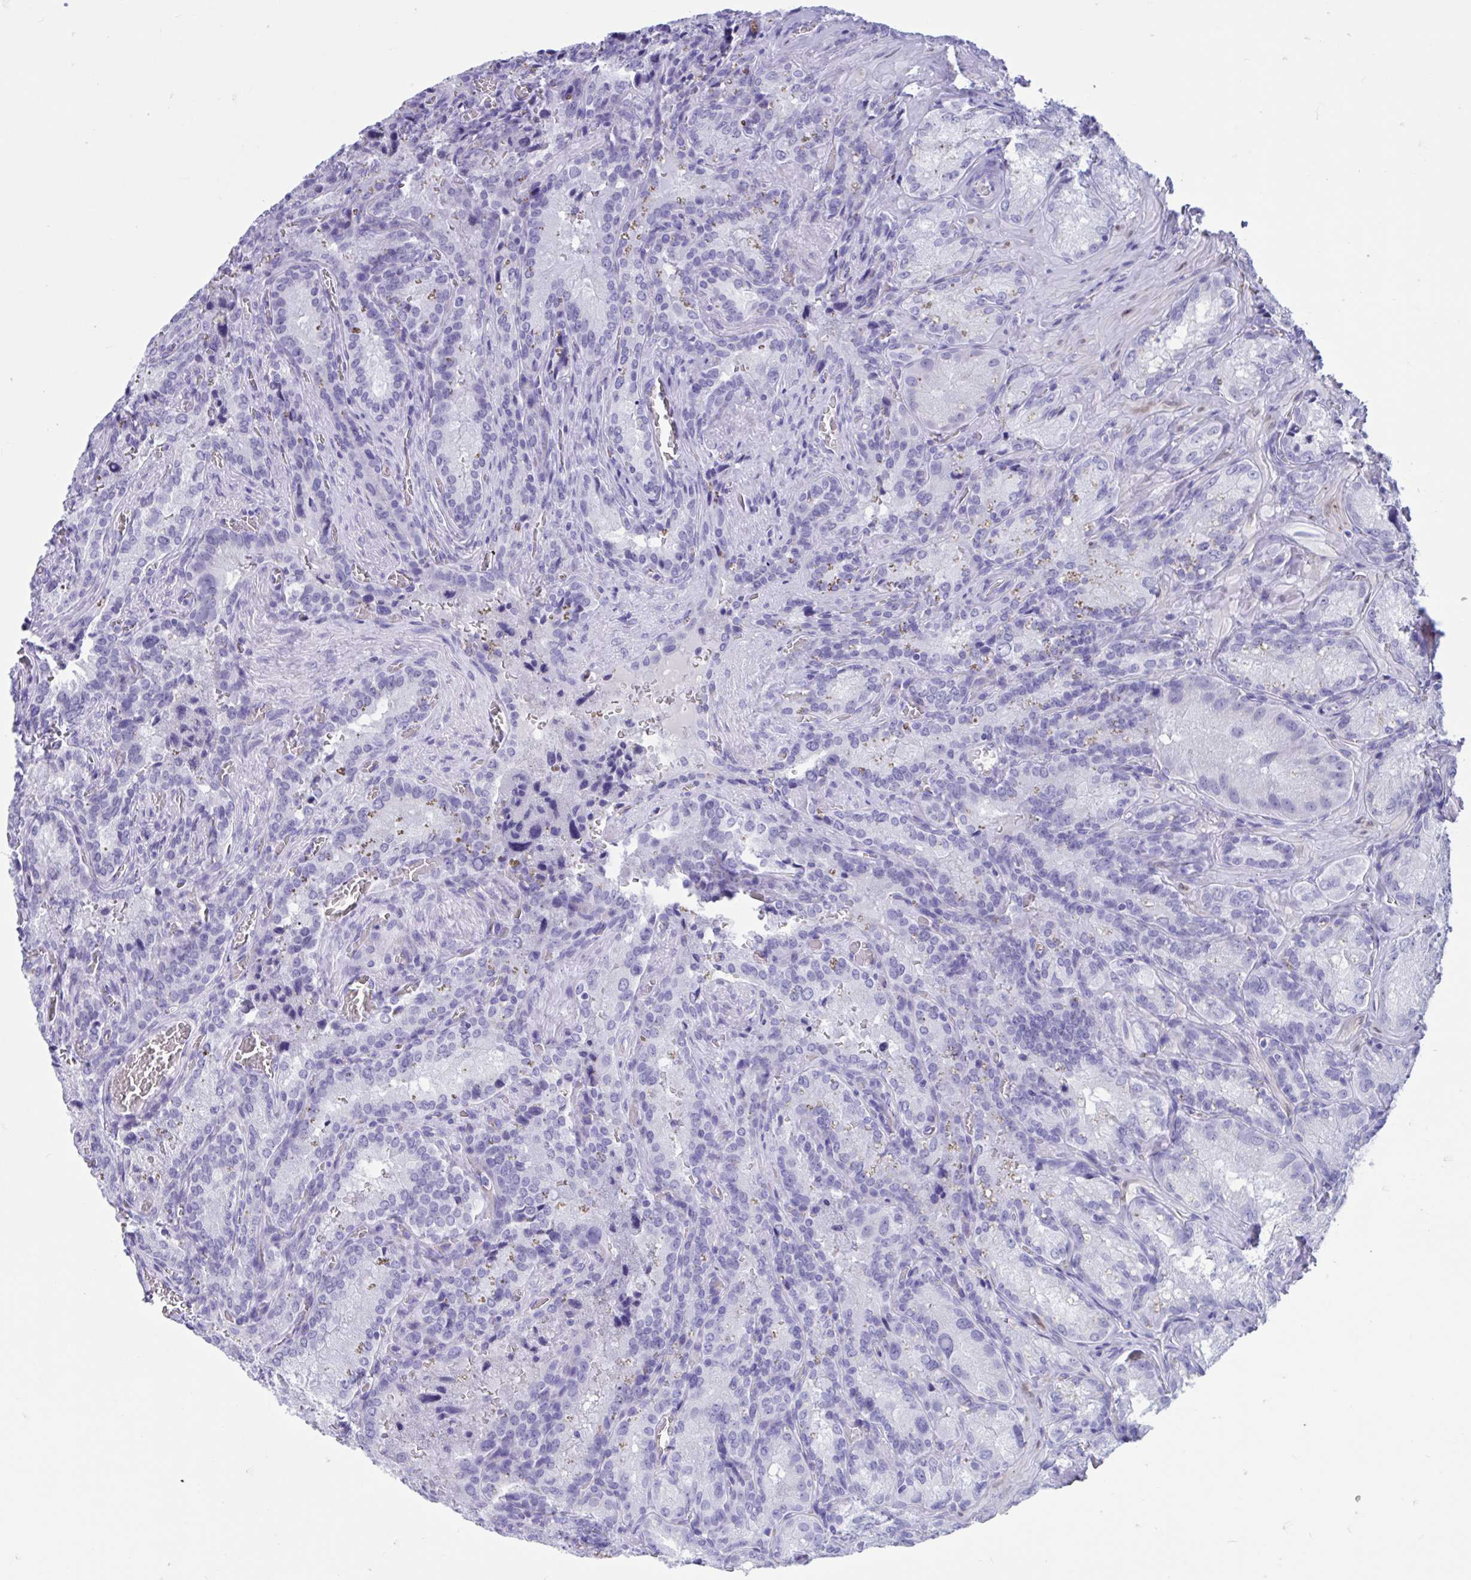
{"staining": {"intensity": "negative", "quantity": "none", "location": "none"}, "tissue": "seminal vesicle", "cell_type": "Glandular cells", "image_type": "normal", "snomed": [{"axis": "morphology", "description": "Normal tissue, NOS"}, {"axis": "topography", "description": "Seminal veicle"}], "caption": "This is an IHC micrograph of unremarkable seminal vesicle. There is no positivity in glandular cells.", "gene": "TMEM35A", "patient": {"sex": "male", "age": 47}}